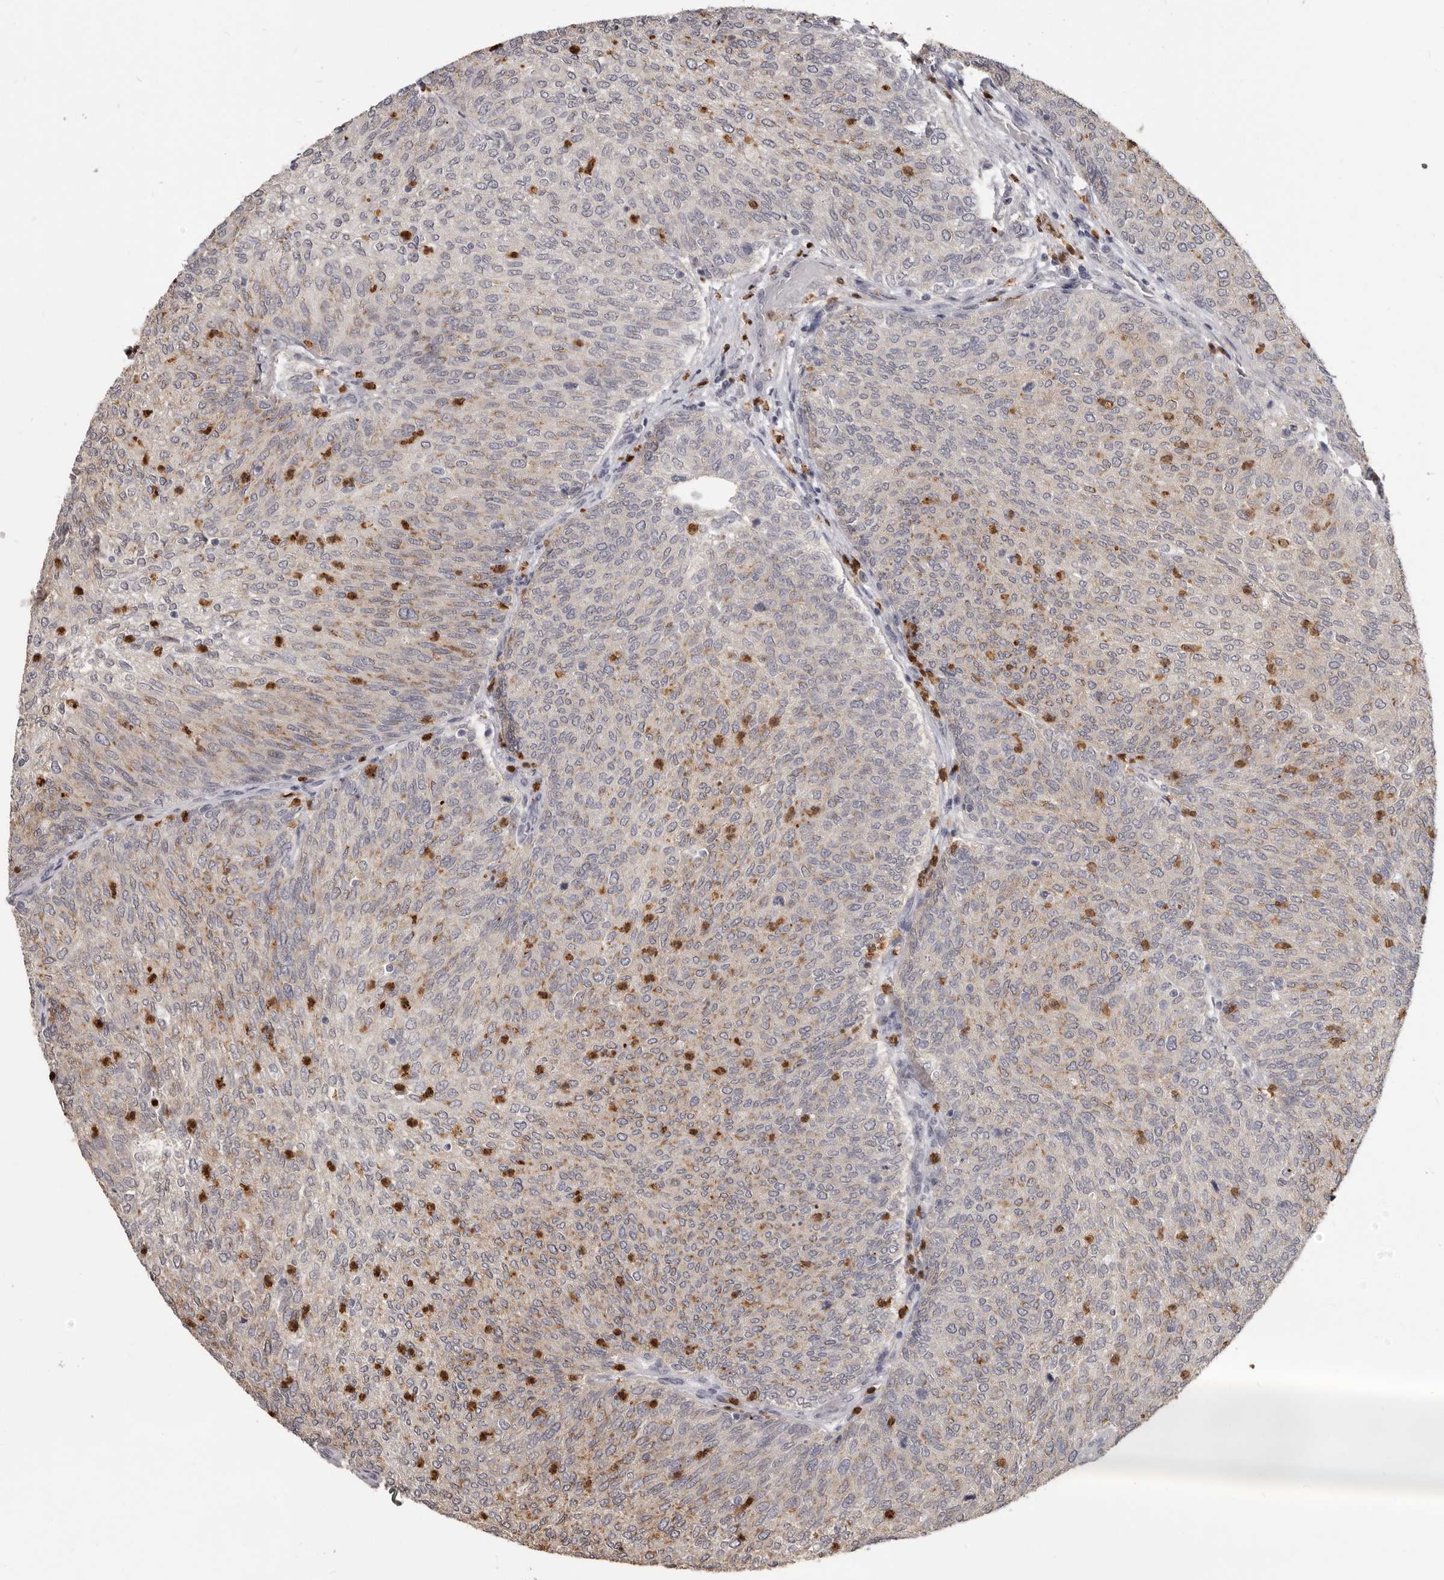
{"staining": {"intensity": "weak", "quantity": "25%-75%", "location": "cytoplasmic/membranous"}, "tissue": "urothelial cancer", "cell_type": "Tumor cells", "image_type": "cancer", "snomed": [{"axis": "morphology", "description": "Urothelial carcinoma, Low grade"}, {"axis": "topography", "description": "Urinary bladder"}], "caption": "Approximately 25%-75% of tumor cells in human urothelial carcinoma (low-grade) demonstrate weak cytoplasmic/membranous protein staining as visualized by brown immunohistochemical staining.", "gene": "GPR157", "patient": {"sex": "female", "age": 79}}